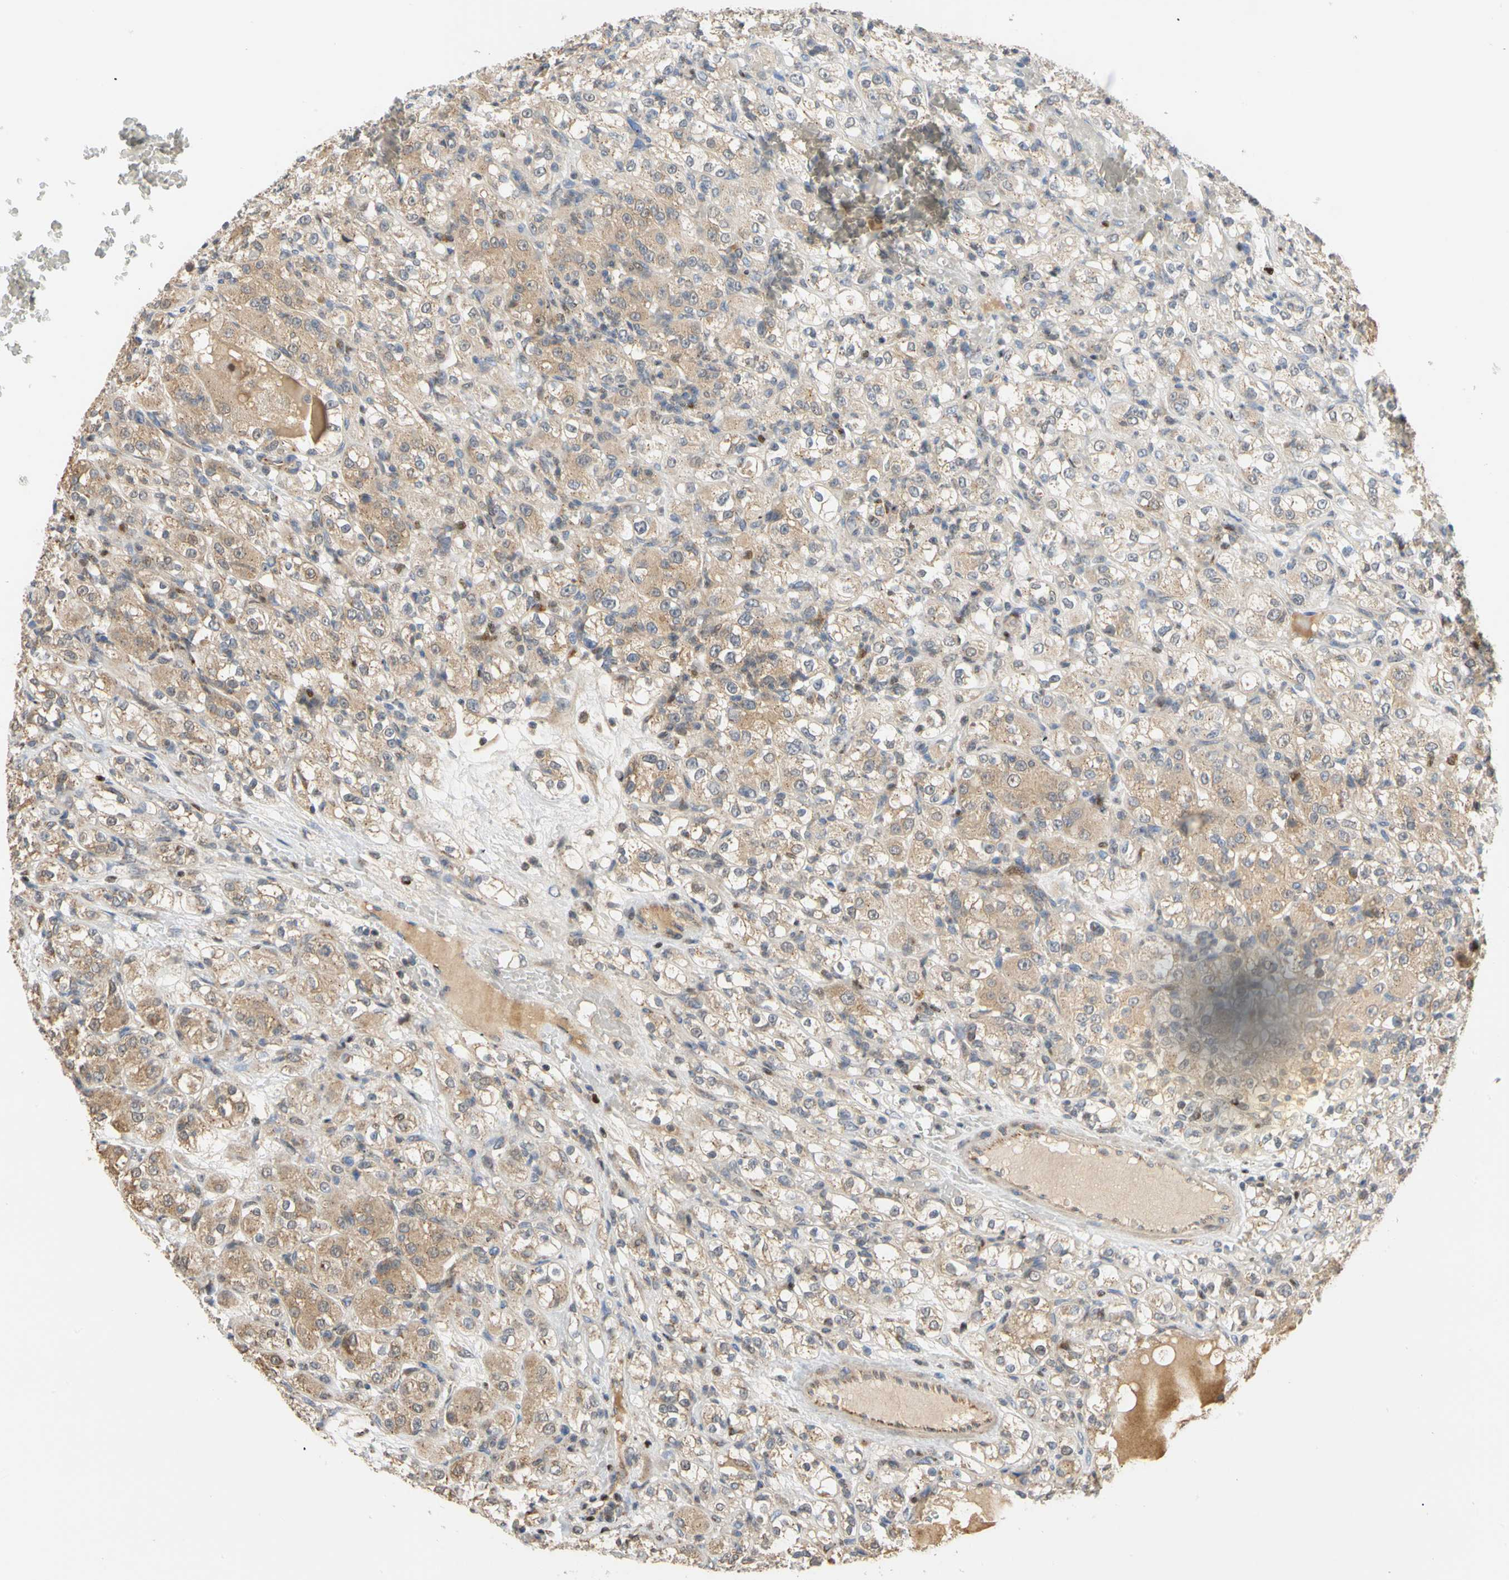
{"staining": {"intensity": "weak", "quantity": "25%-75%", "location": "cytoplasmic/membranous"}, "tissue": "renal cancer", "cell_type": "Tumor cells", "image_type": "cancer", "snomed": [{"axis": "morphology", "description": "Normal tissue, NOS"}, {"axis": "morphology", "description": "Adenocarcinoma, NOS"}, {"axis": "topography", "description": "Kidney"}], "caption": "Human renal cancer (adenocarcinoma) stained with a brown dye shows weak cytoplasmic/membranous positive staining in approximately 25%-75% of tumor cells.", "gene": "IP6K2", "patient": {"sex": "male", "age": 61}}